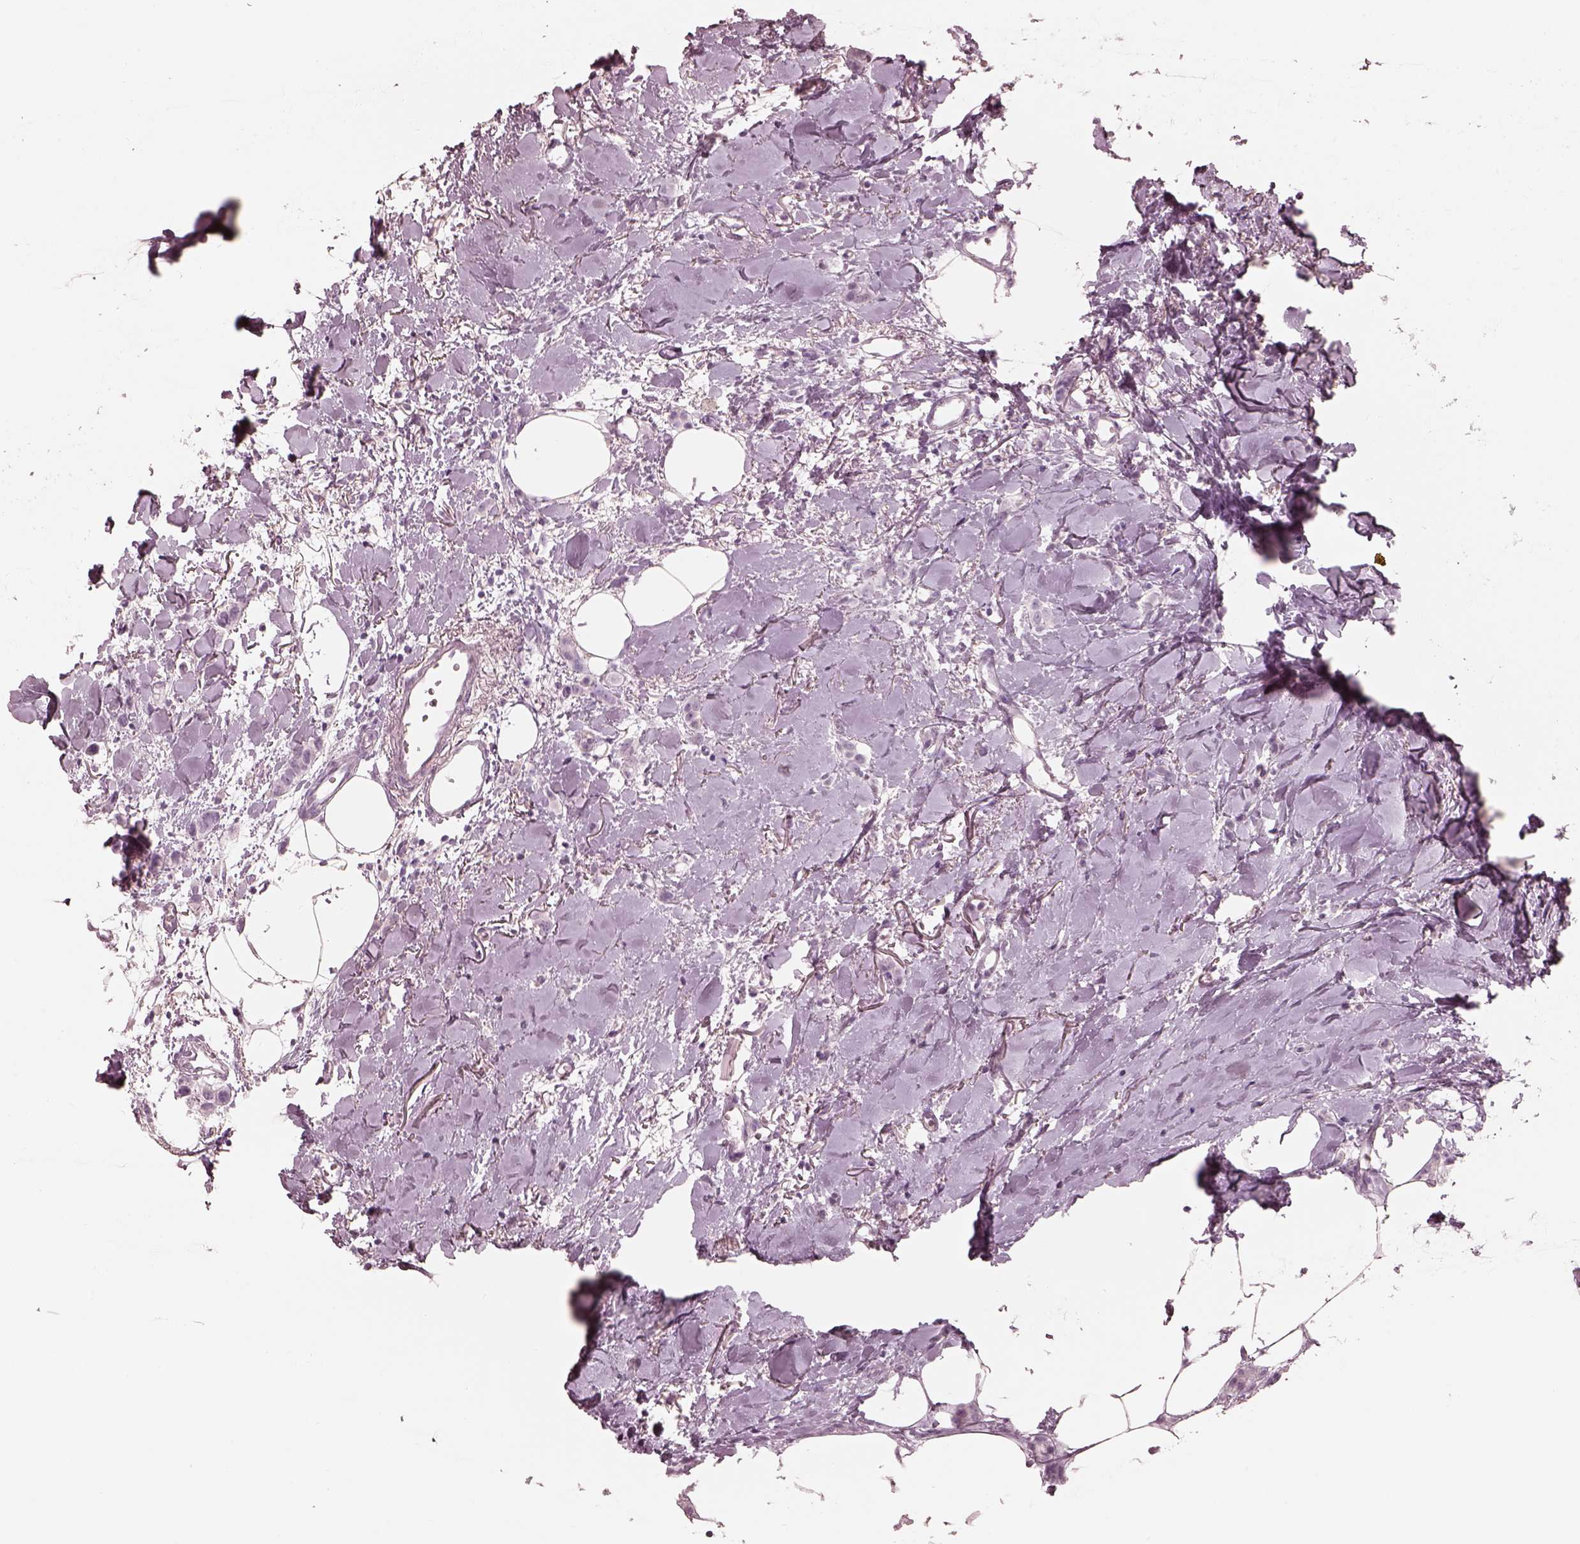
{"staining": {"intensity": "negative", "quantity": "none", "location": "none"}, "tissue": "breast cancer", "cell_type": "Tumor cells", "image_type": "cancer", "snomed": [{"axis": "morphology", "description": "Duct carcinoma"}, {"axis": "topography", "description": "Breast"}], "caption": "Tumor cells are negative for brown protein staining in breast infiltrating ductal carcinoma.", "gene": "CADM2", "patient": {"sex": "female", "age": 85}}